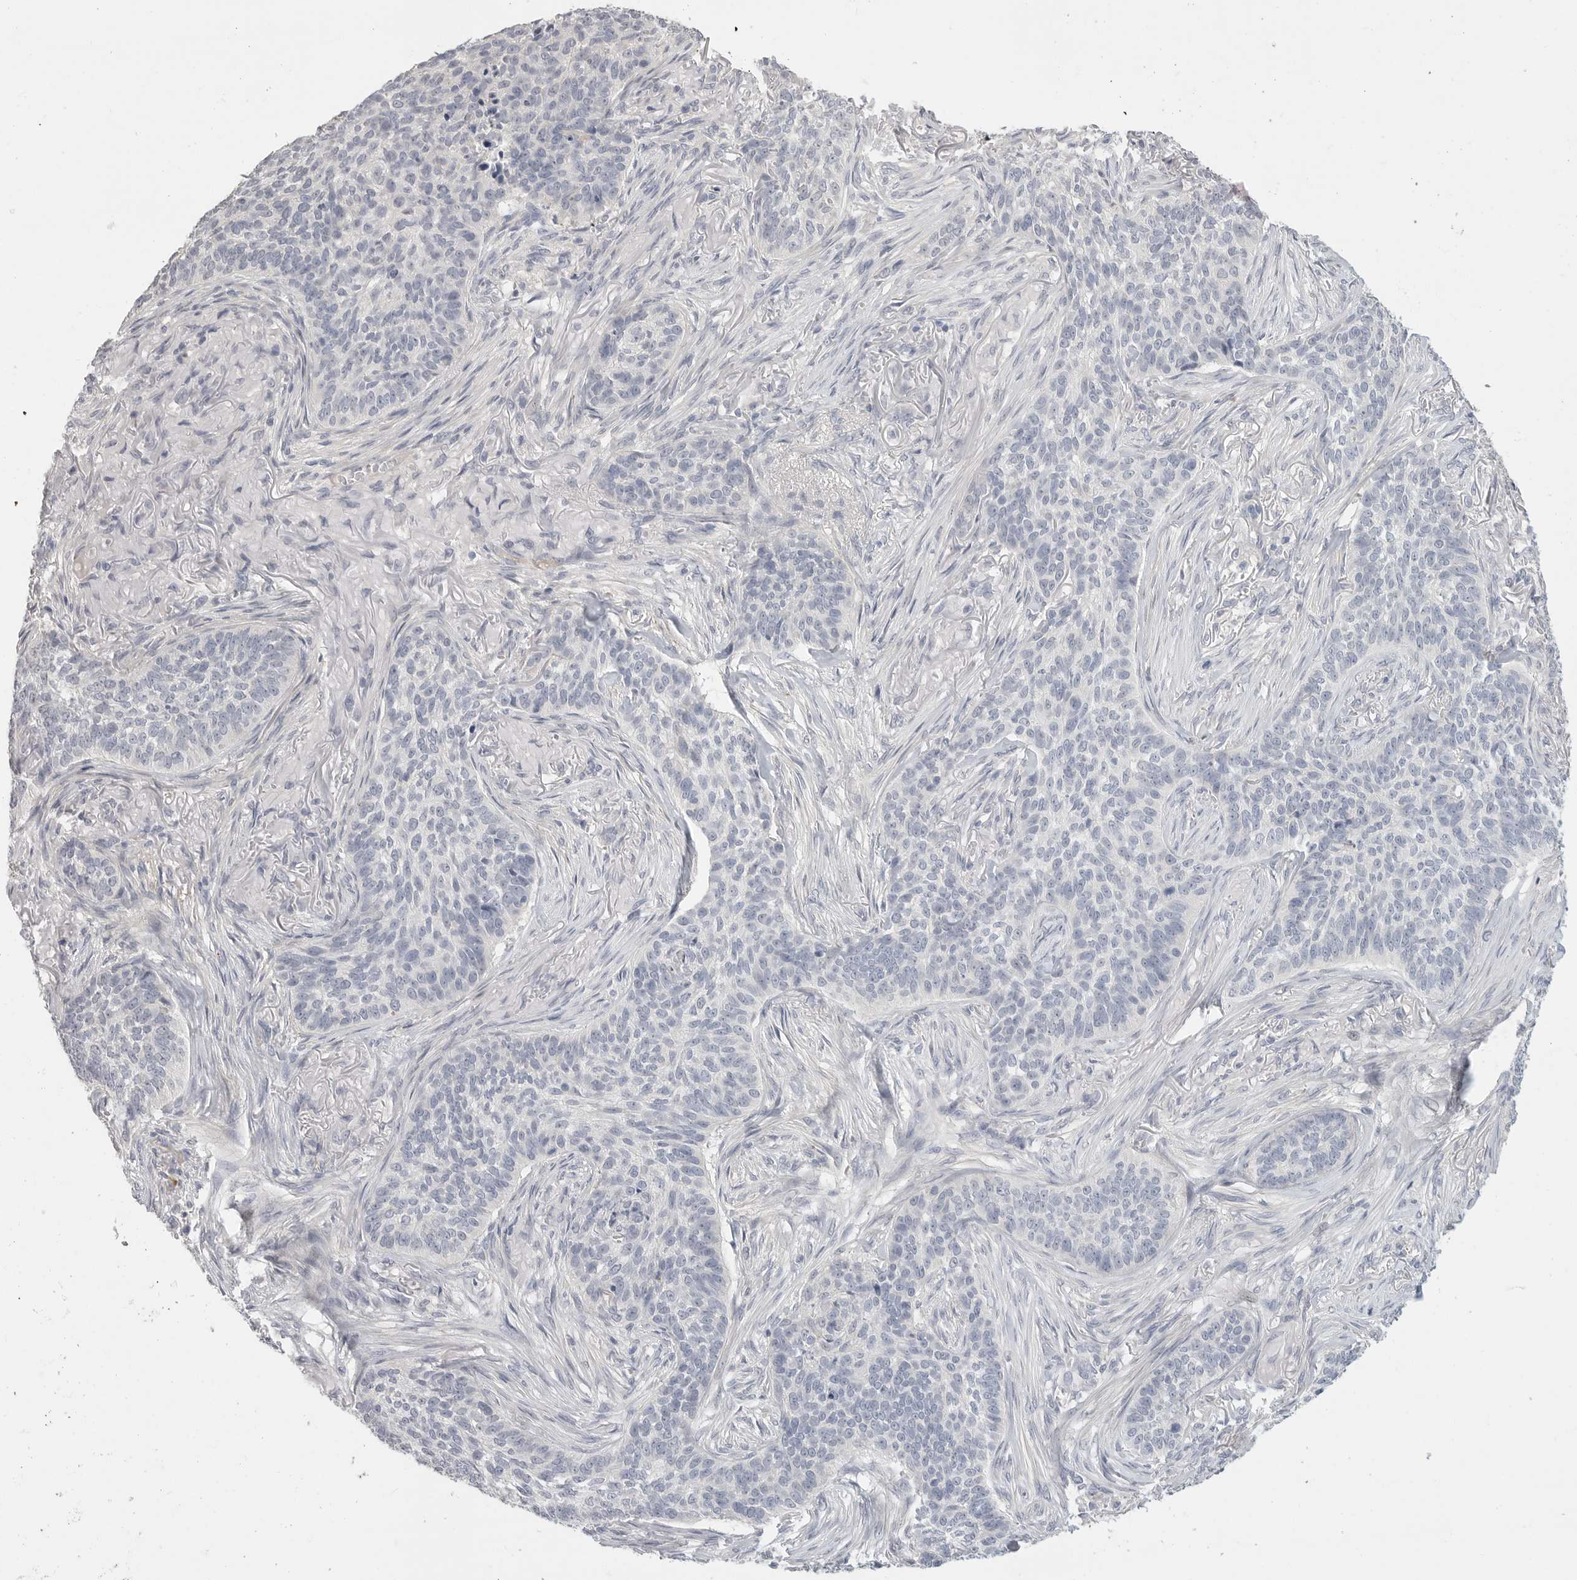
{"staining": {"intensity": "negative", "quantity": "none", "location": "none"}, "tissue": "skin cancer", "cell_type": "Tumor cells", "image_type": "cancer", "snomed": [{"axis": "morphology", "description": "Basal cell carcinoma"}, {"axis": "topography", "description": "Skin"}], "caption": "Skin cancer stained for a protein using immunohistochemistry shows no positivity tumor cells.", "gene": "FBN2", "patient": {"sex": "male", "age": 85}}